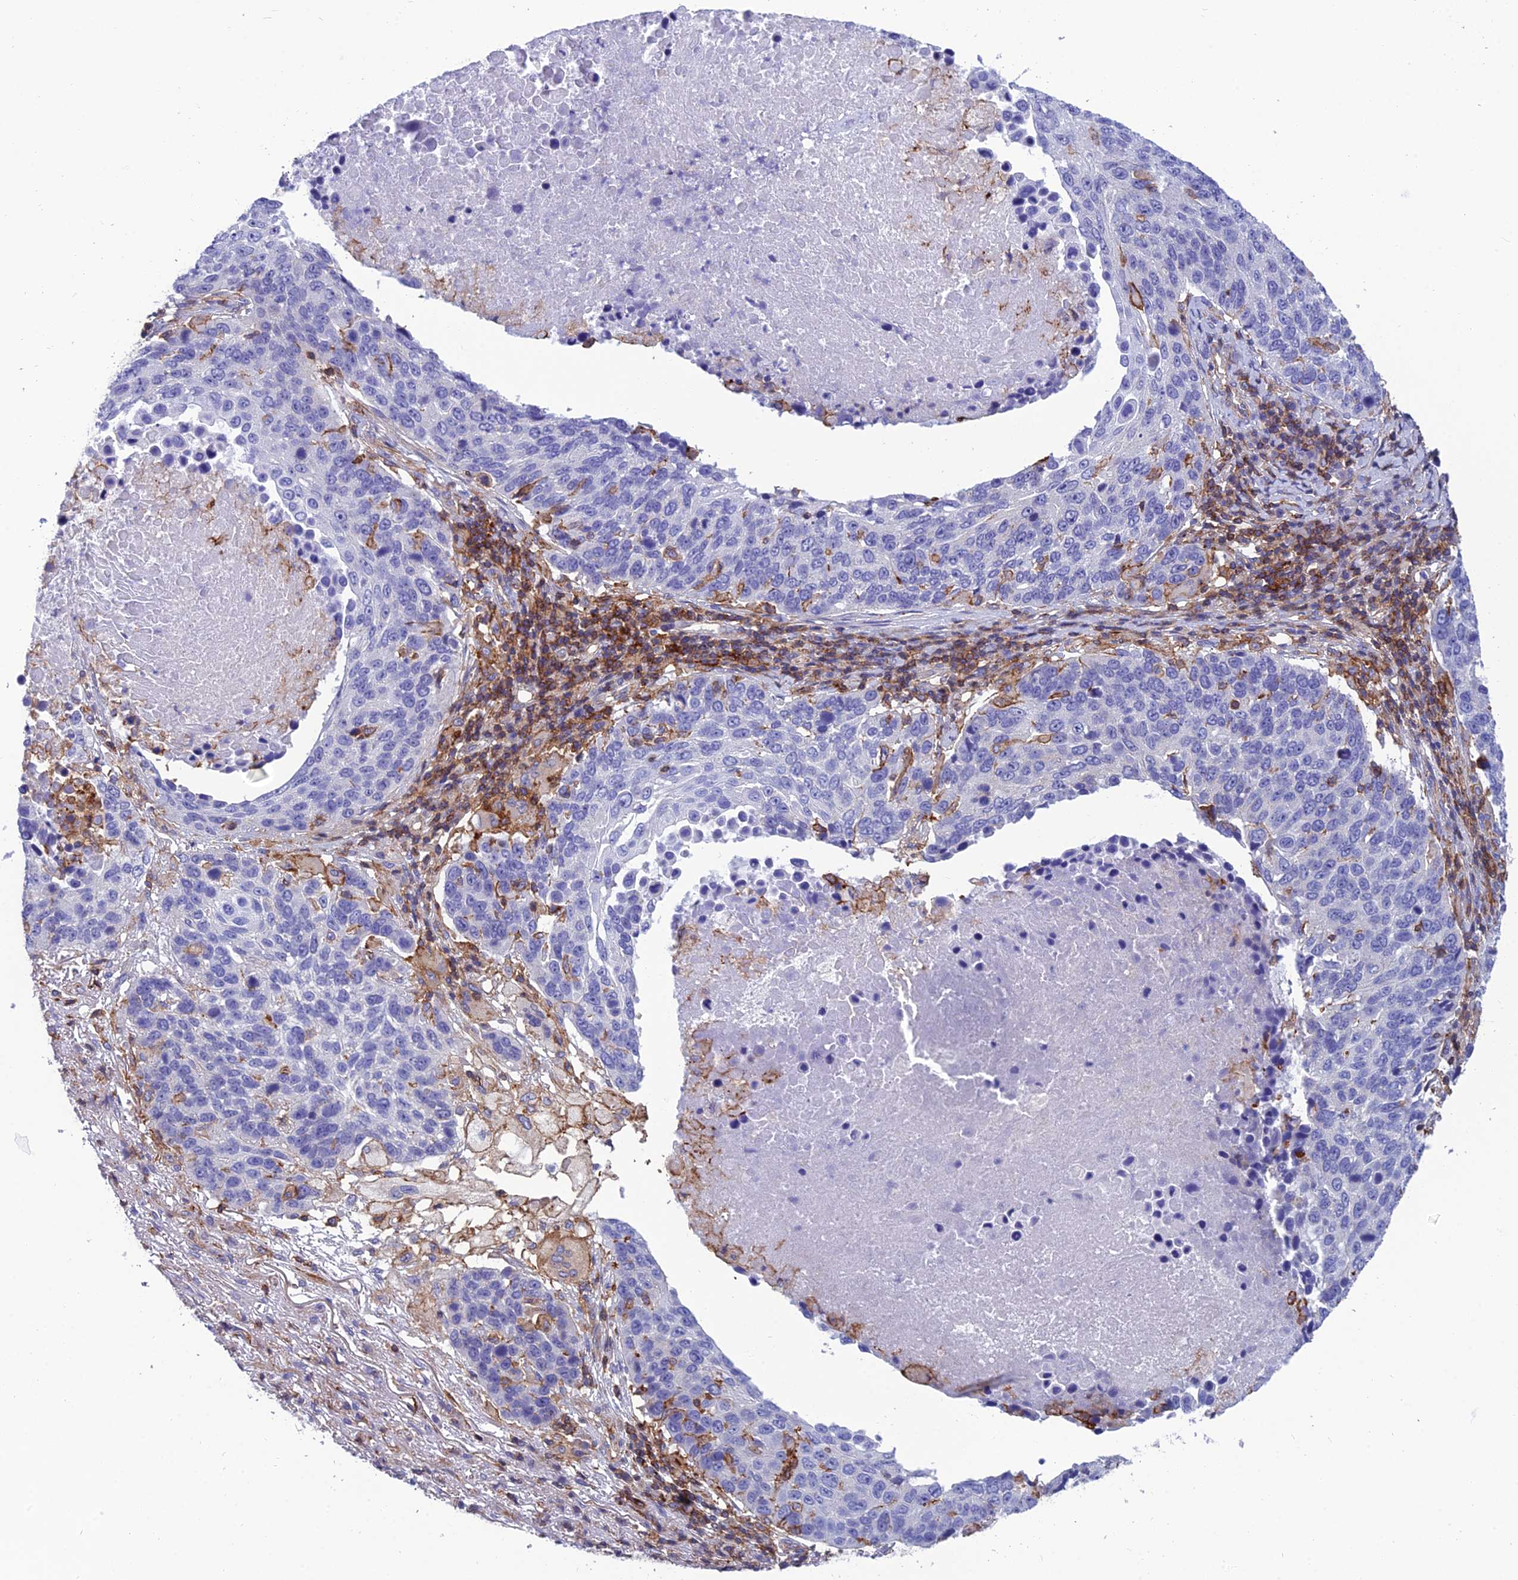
{"staining": {"intensity": "negative", "quantity": "none", "location": "none"}, "tissue": "lung cancer", "cell_type": "Tumor cells", "image_type": "cancer", "snomed": [{"axis": "morphology", "description": "Normal tissue, NOS"}, {"axis": "morphology", "description": "Squamous cell carcinoma, NOS"}, {"axis": "topography", "description": "Lymph node"}, {"axis": "topography", "description": "Lung"}], "caption": "A high-resolution histopathology image shows IHC staining of squamous cell carcinoma (lung), which shows no significant staining in tumor cells. (Stains: DAB IHC with hematoxylin counter stain, Microscopy: brightfield microscopy at high magnification).", "gene": "PPP1R18", "patient": {"sex": "male", "age": 66}}